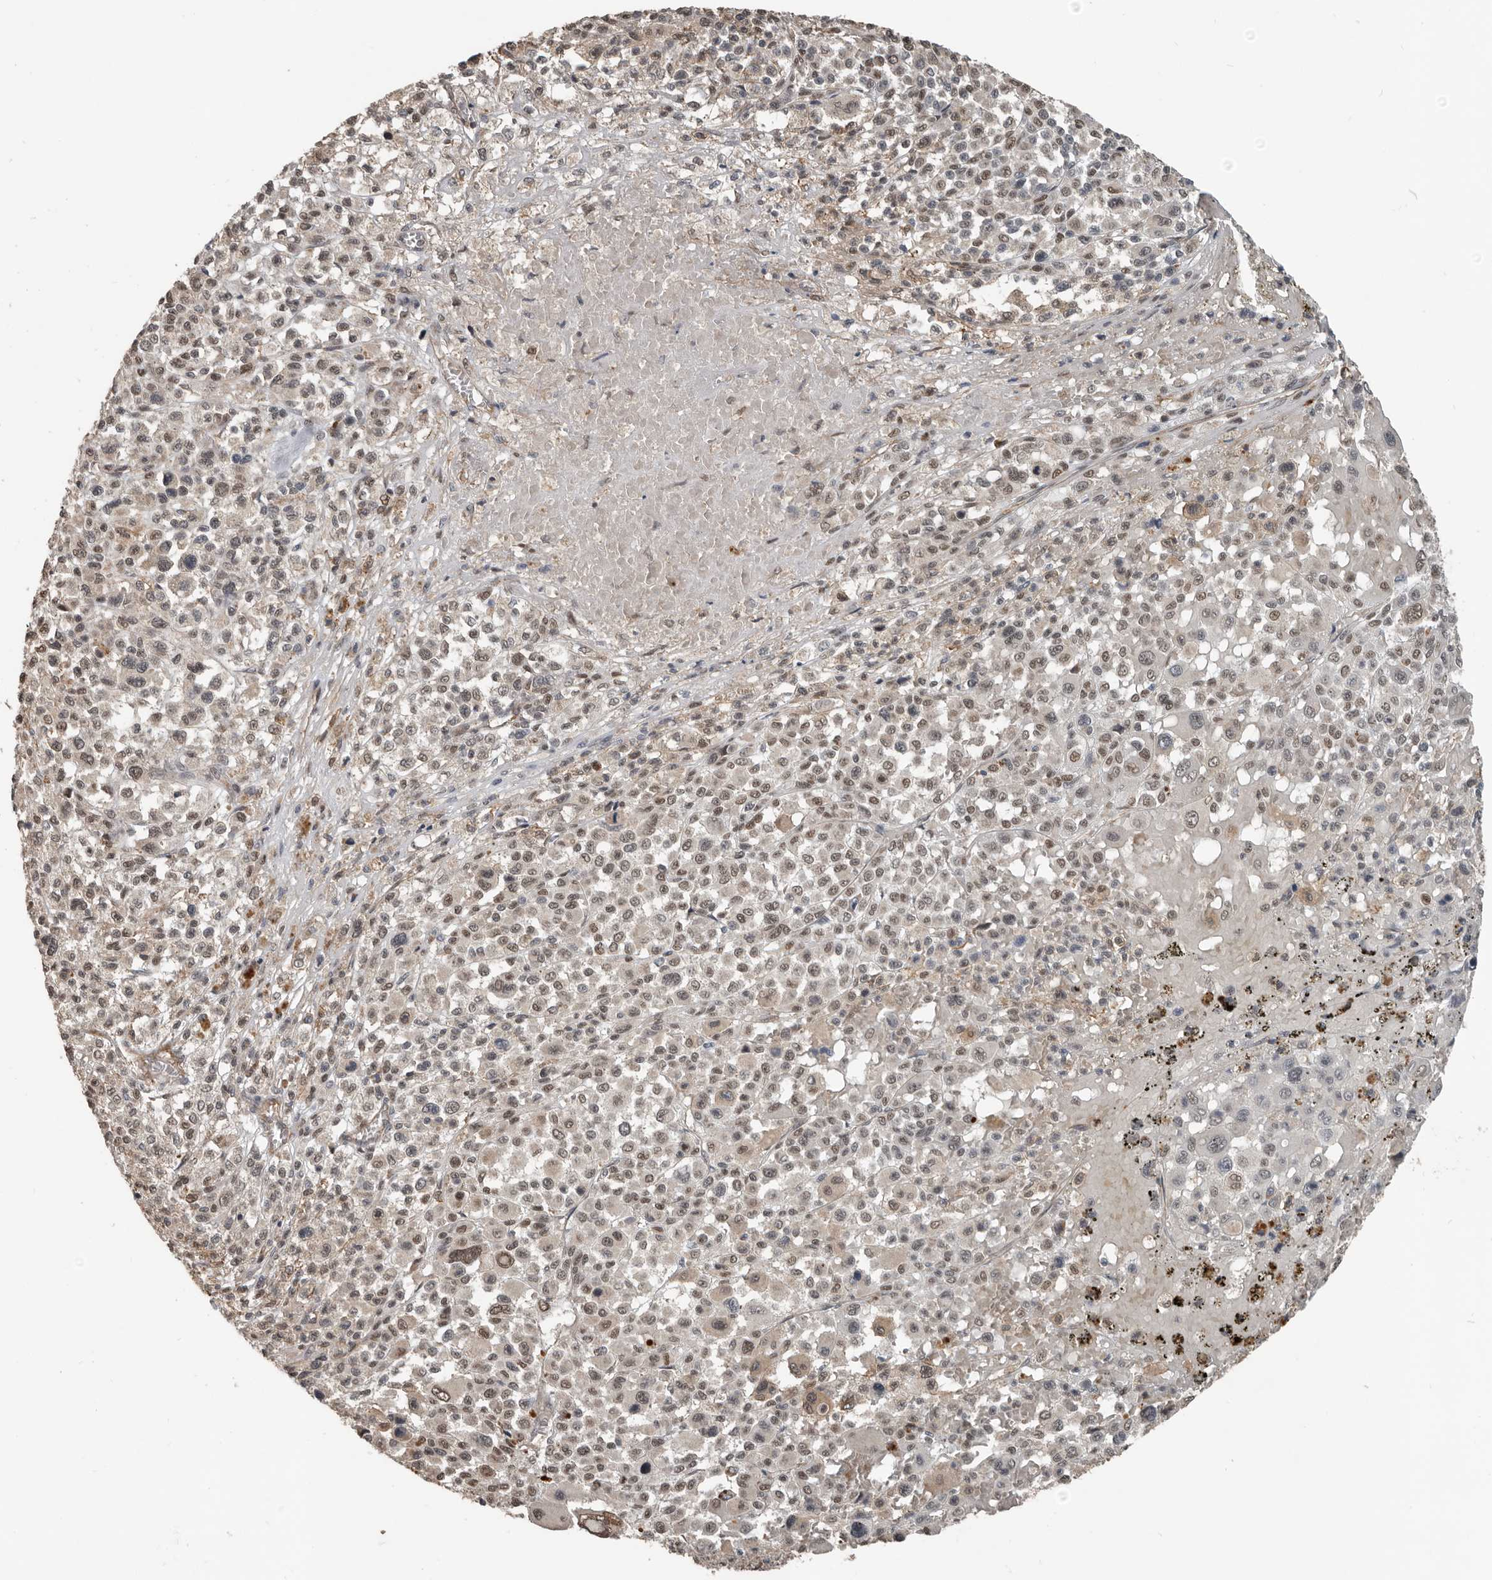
{"staining": {"intensity": "weak", "quantity": ">75%", "location": "cytoplasmic/membranous,nuclear"}, "tissue": "melanoma", "cell_type": "Tumor cells", "image_type": "cancer", "snomed": [{"axis": "morphology", "description": "Malignant melanoma, Metastatic site"}, {"axis": "topography", "description": "Skin"}], "caption": "Protein analysis of malignant melanoma (metastatic site) tissue exhibits weak cytoplasmic/membranous and nuclear expression in about >75% of tumor cells.", "gene": "YOD1", "patient": {"sex": "female", "age": 74}}